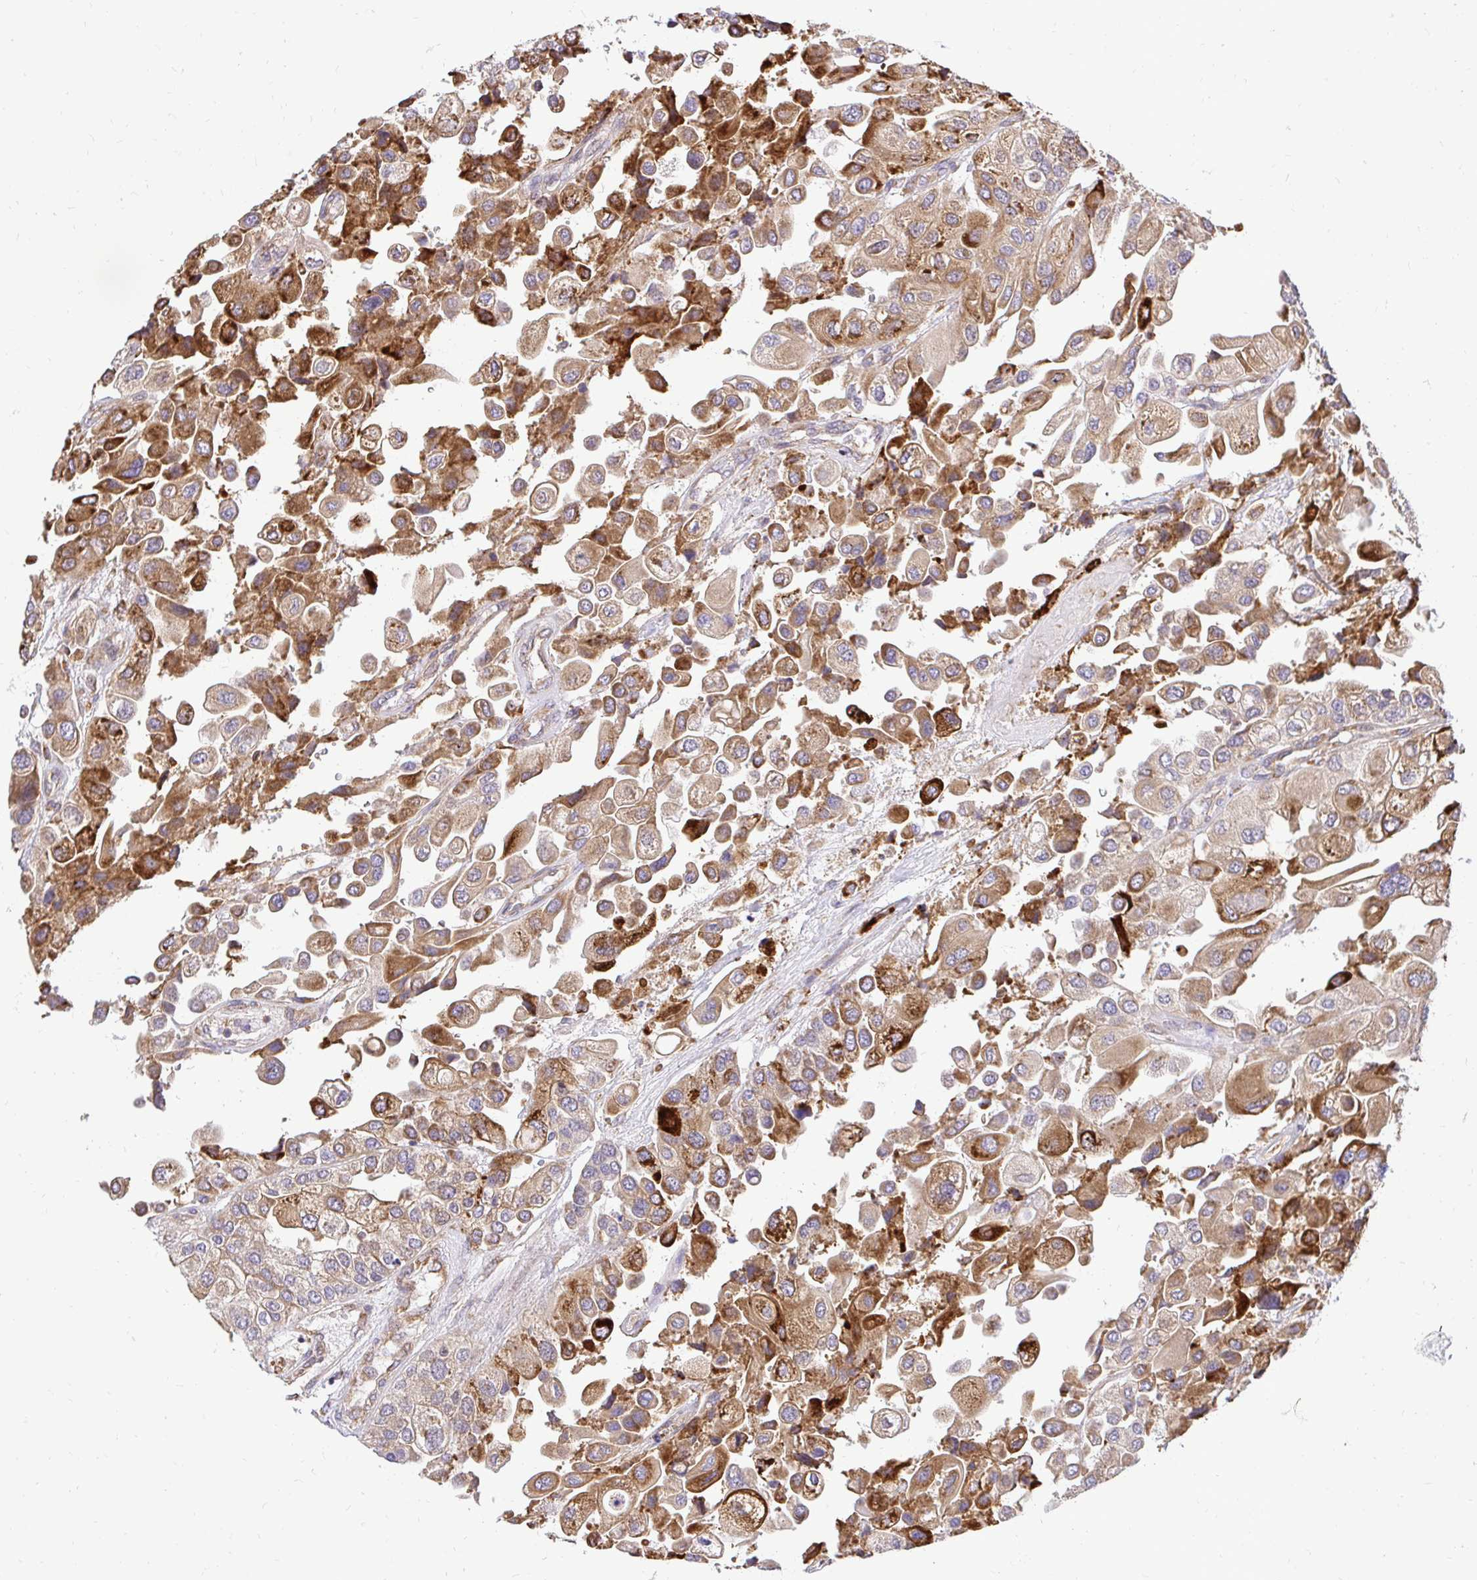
{"staining": {"intensity": "strong", "quantity": "25%-75%", "location": "cytoplasmic/membranous"}, "tissue": "urothelial cancer", "cell_type": "Tumor cells", "image_type": "cancer", "snomed": [{"axis": "morphology", "description": "Urothelial carcinoma, High grade"}, {"axis": "topography", "description": "Urinary bladder"}], "caption": "A brown stain shows strong cytoplasmic/membranous expression of a protein in urothelial cancer tumor cells.", "gene": "NAALAD2", "patient": {"sex": "female", "age": 64}}